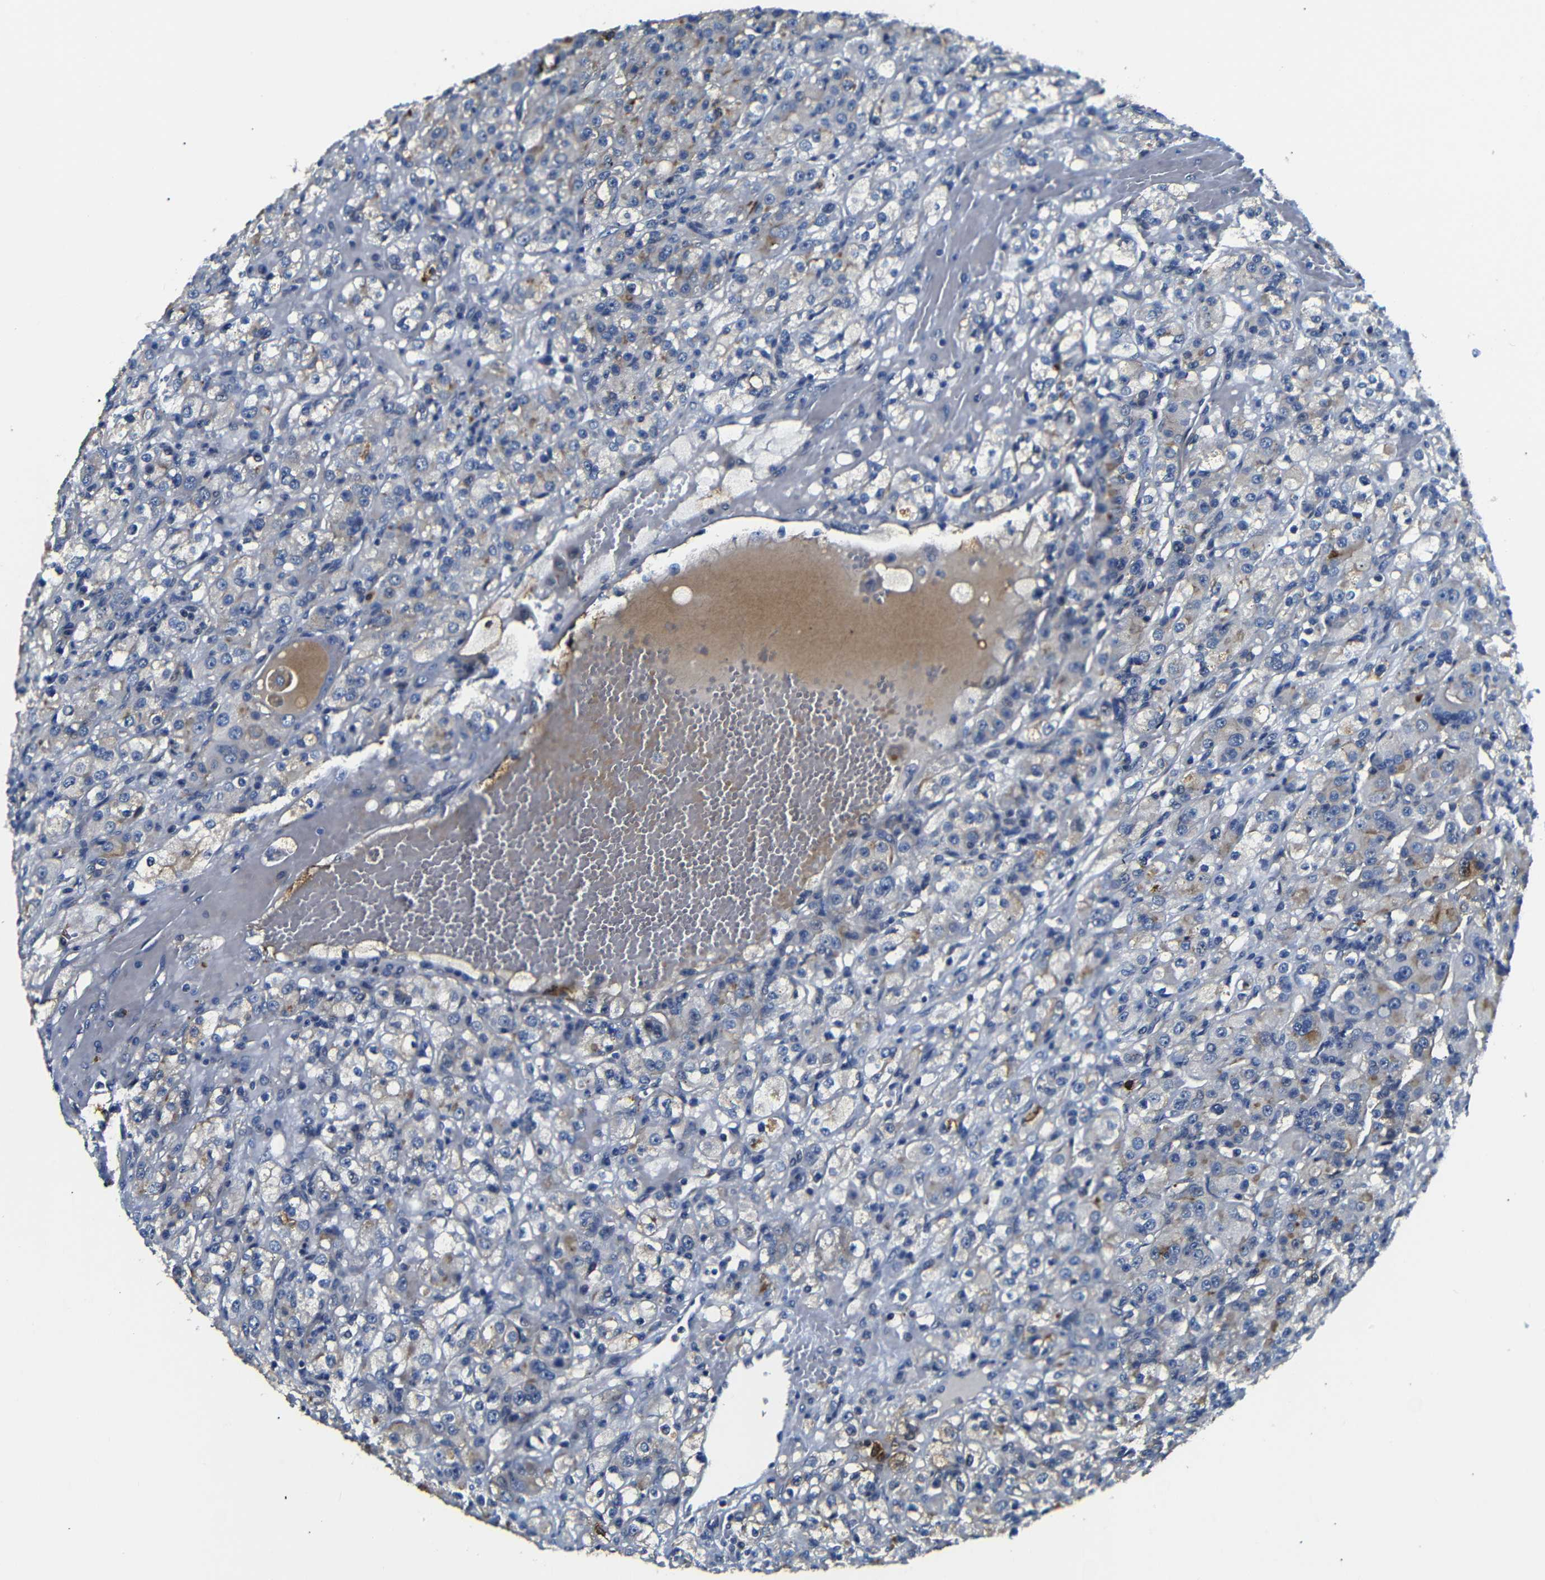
{"staining": {"intensity": "moderate", "quantity": "25%-75%", "location": "cytoplasmic/membranous"}, "tissue": "renal cancer", "cell_type": "Tumor cells", "image_type": "cancer", "snomed": [{"axis": "morphology", "description": "Normal tissue, NOS"}, {"axis": "morphology", "description": "Adenocarcinoma, NOS"}, {"axis": "topography", "description": "Kidney"}], "caption": "Tumor cells show moderate cytoplasmic/membranous expression in about 25%-75% of cells in renal cancer (adenocarcinoma). (Stains: DAB (3,3'-diaminobenzidine) in brown, nuclei in blue, Microscopy: brightfield microscopy at high magnification).", "gene": "AFDN", "patient": {"sex": "male", "age": 61}}